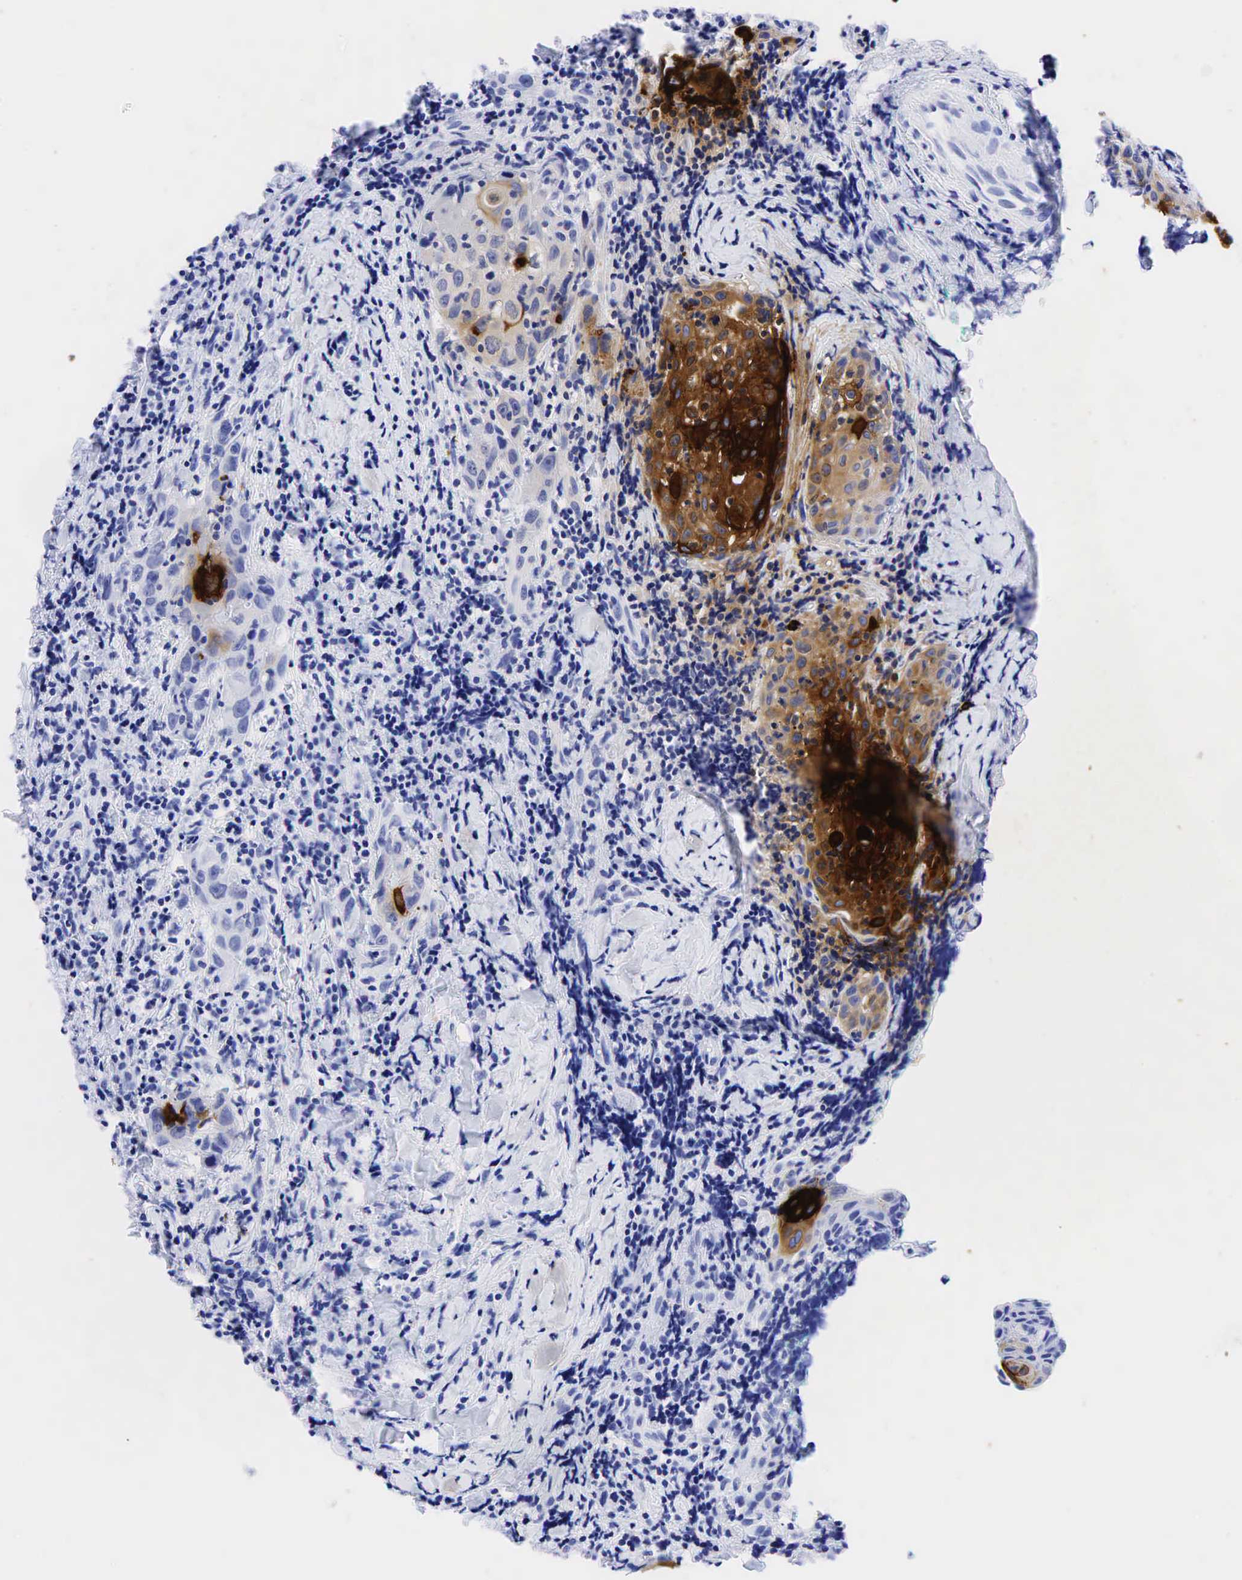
{"staining": {"intensity": "moderate", "quantity": "<25%", "location": "cytoplasmic/membranous"}, "tissue": "head and neck cancer", "cell_type": "Tumor cells", "image_type": "cancer", "snomed": [{"axis": "morphology", "description": "Squamous cell carcinoma, NOS"}, {"axis": "topography", "description": "Oral tissue"}, {"axis": "topography", "description": "Head-Neck"}], "caption": "Squamous cell carcinoma (head and neck) stained with DAB immunohistochemistry displays low levels of moderate cytoplasmic/membranous expression in approximately <25% of tumor cells.", "gene": "CEACAM5", "patient": {"sex": "female", "age": 82}}